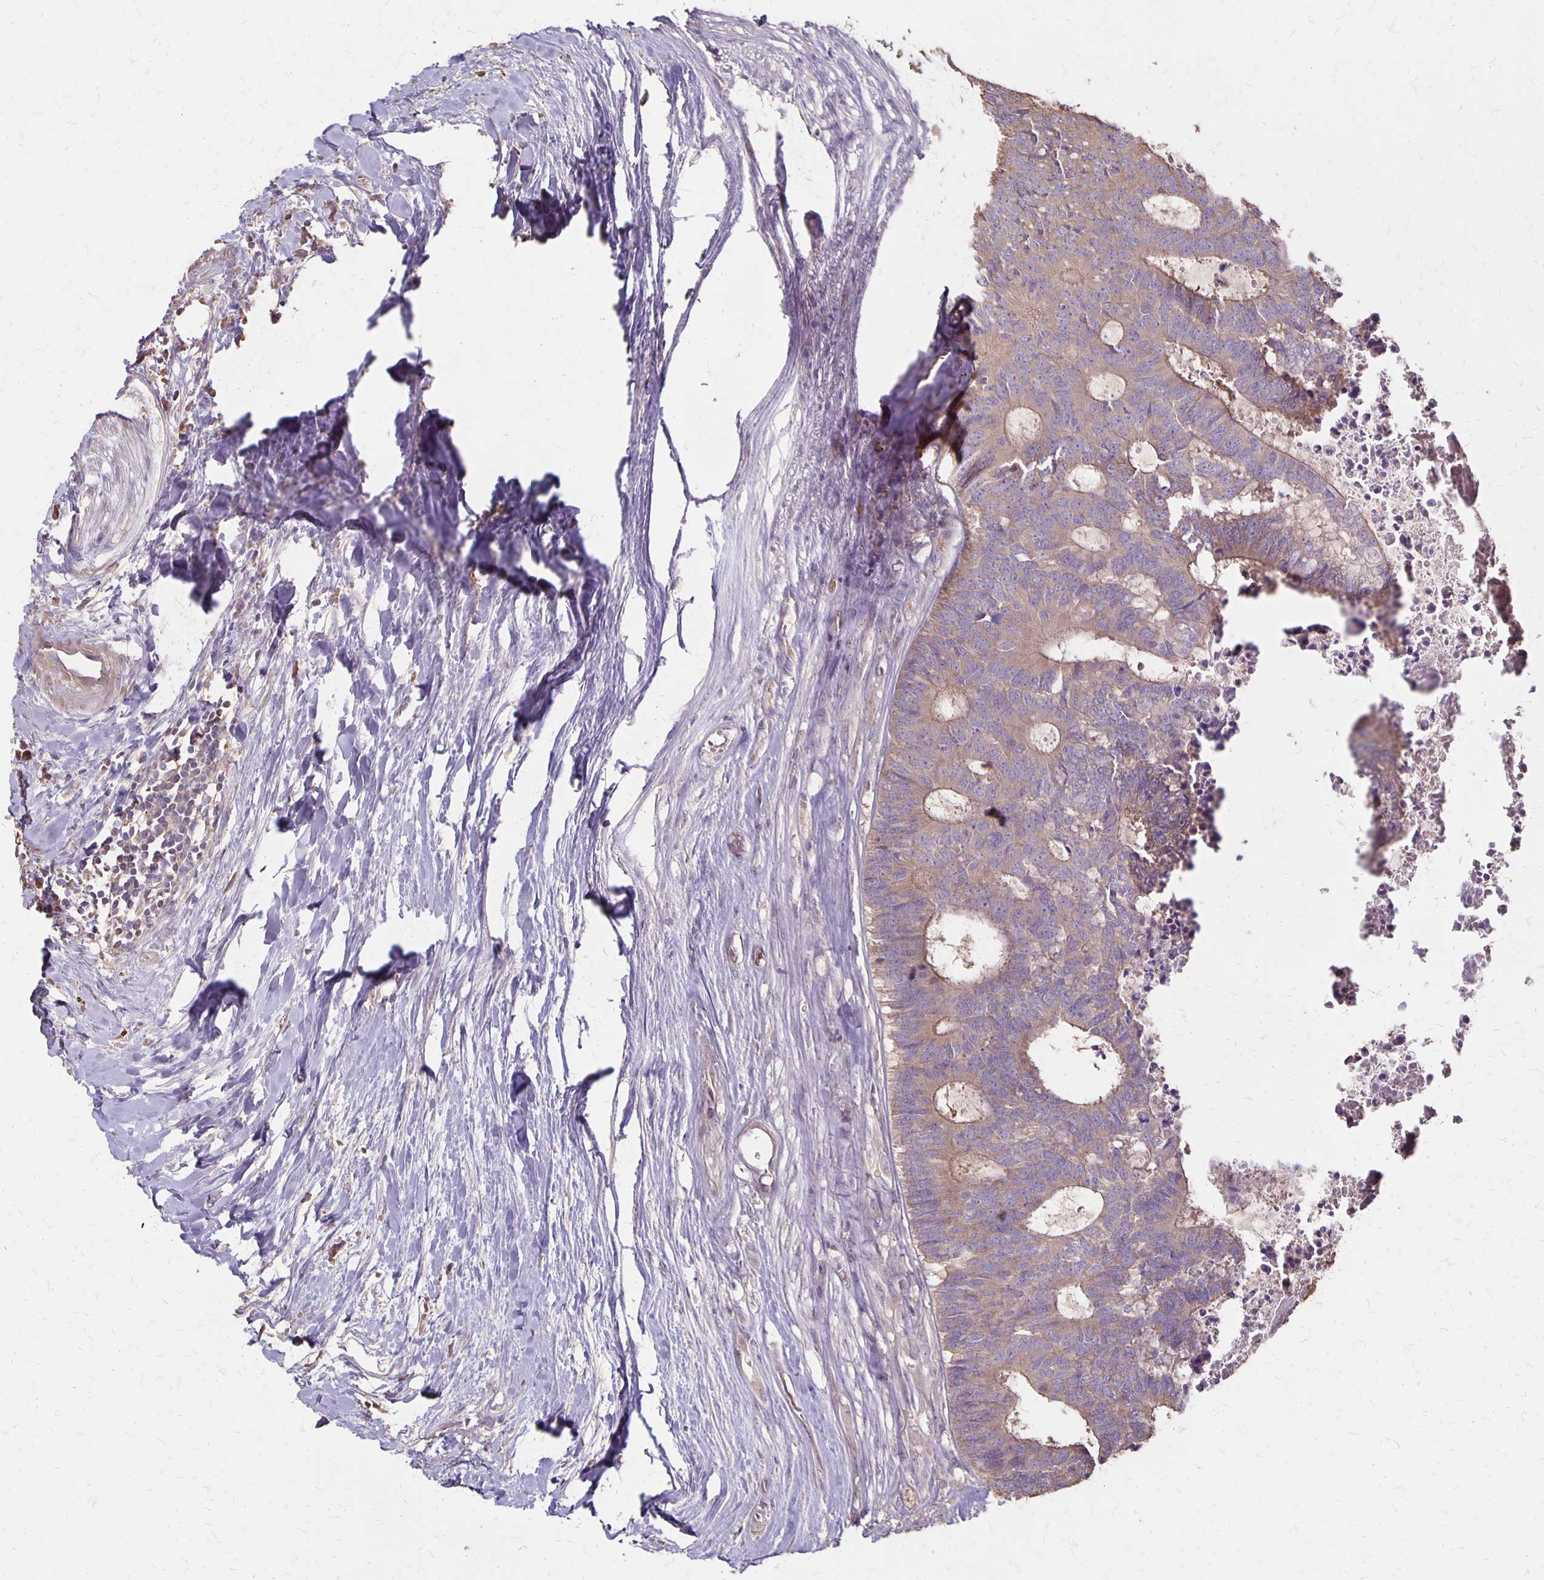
{"staining": {"intensity": "weak", "quantity": ">75%", "location": "cytoplasmic/membranous"}, "tissue": "colorectal cancer", "cell_type": "Tumor cells", "image_type": "cancer", "snomed": [{"axis": "morphology", "description": "Adenocarcinoma, NOS"}, {"axis": "topography", "description": "Colon"}, {"axis": "topography", "description": "Rectum"}], "caption": "A brown stain shows weak cytoplasmic/membranous staining of a protein in colorectal cancer tumor cells. Immunohistochemistry stains the protein in brown and the nuclei are stained blue.", "gene": "PROM2", "patient": {"sex": "male", "age": 57}}